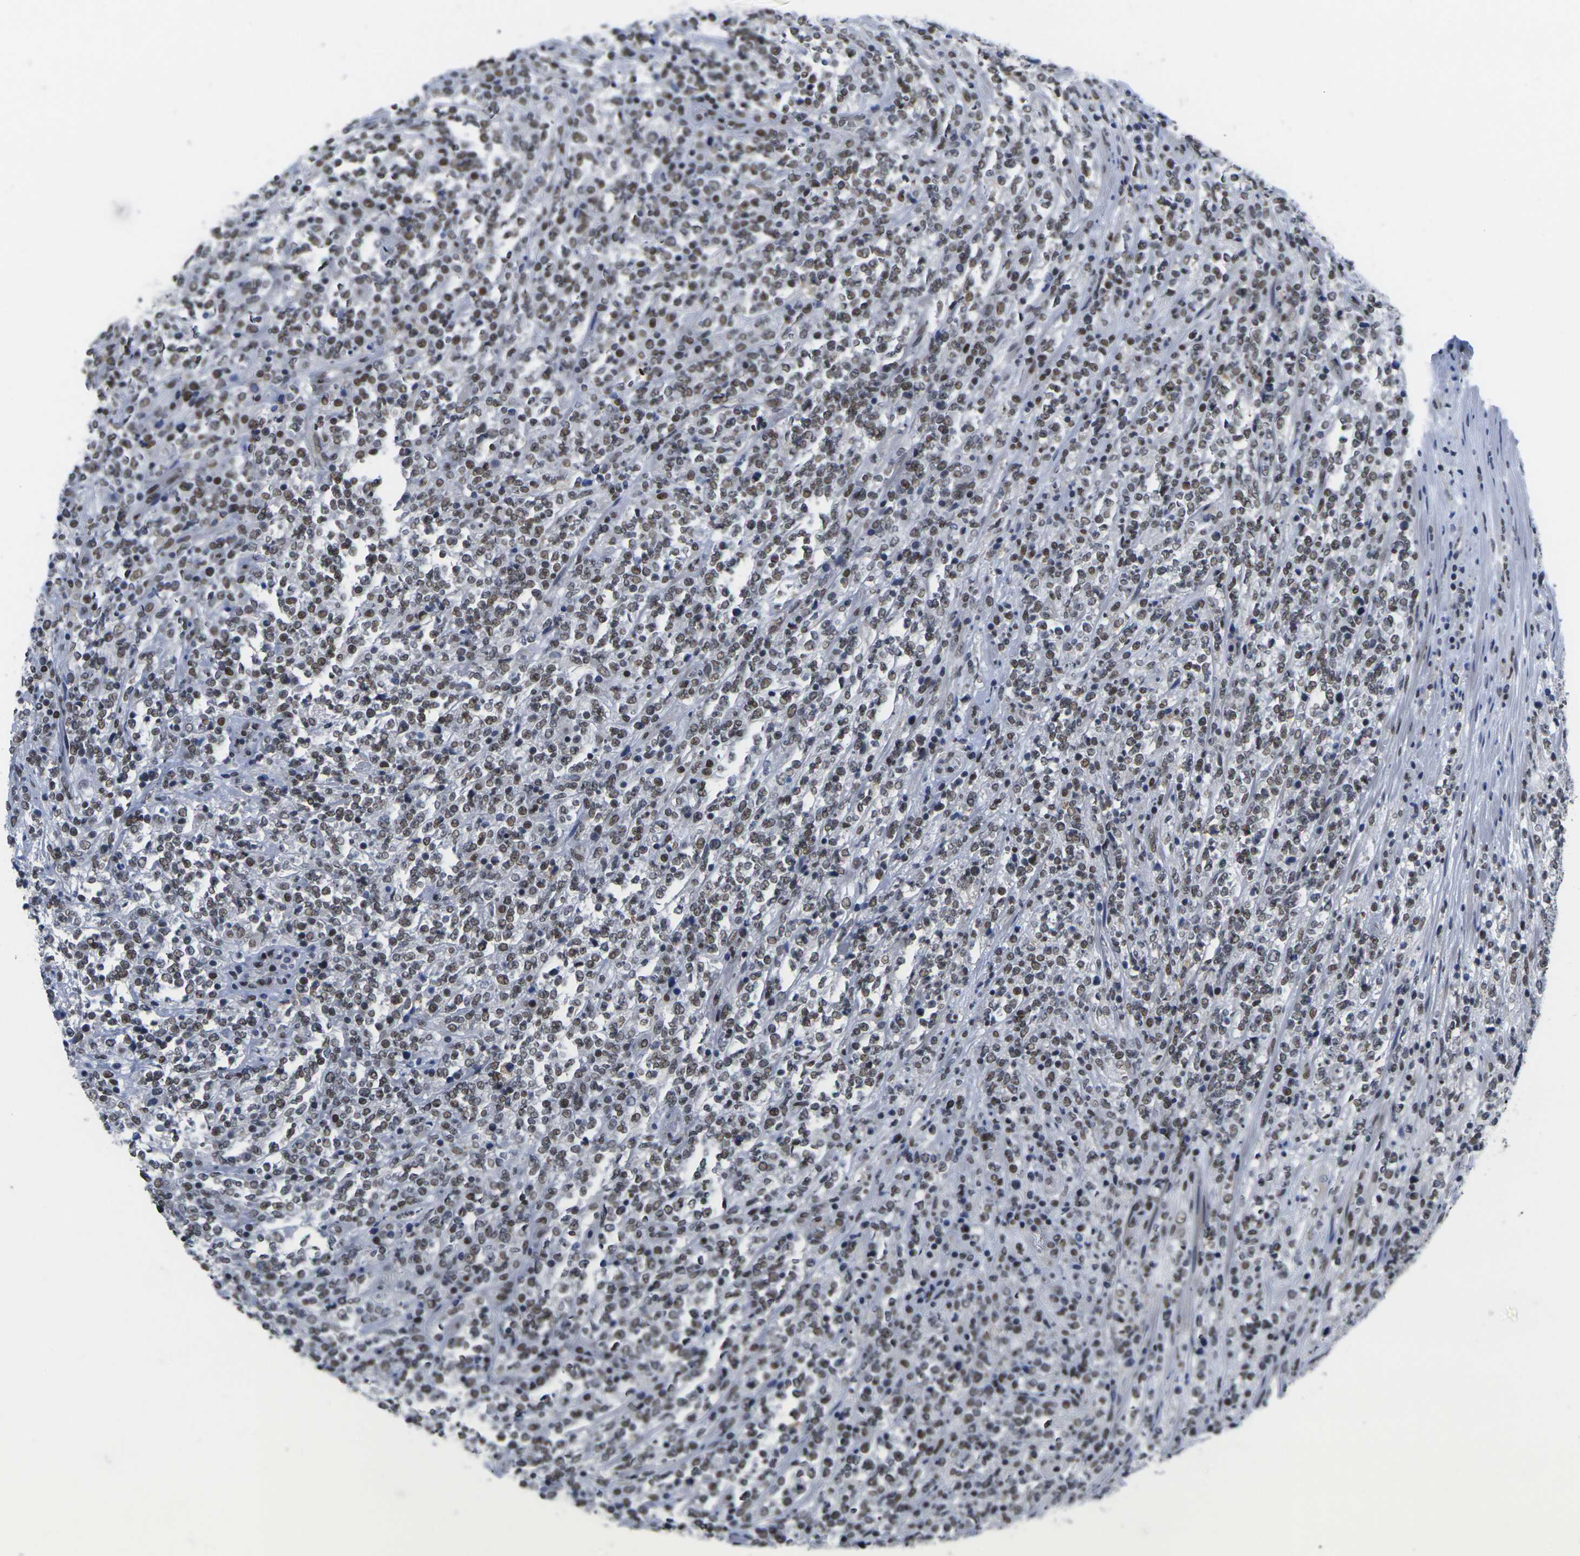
{"staining": {"intensity": "moderate", "quantity": ">75%", "location": "nuclear"}, "tissue": "lymphoma", "cell_type": "Tumor cells", "image_type": "cancer", "snomed": [{"axis": "morphology", "description": "Malignant lymphoma, non-Hodgkin's type, High grade"}, {"axis": "topography", "description": "Soft tissue"}], "caption": "Brown immunohistochemical staining in lymphoma demonstrates moderate nuclear positivity in about >75% of tumor cells.", "gene": "RBM7", "patient": {"sex": "male", "age": 18}}